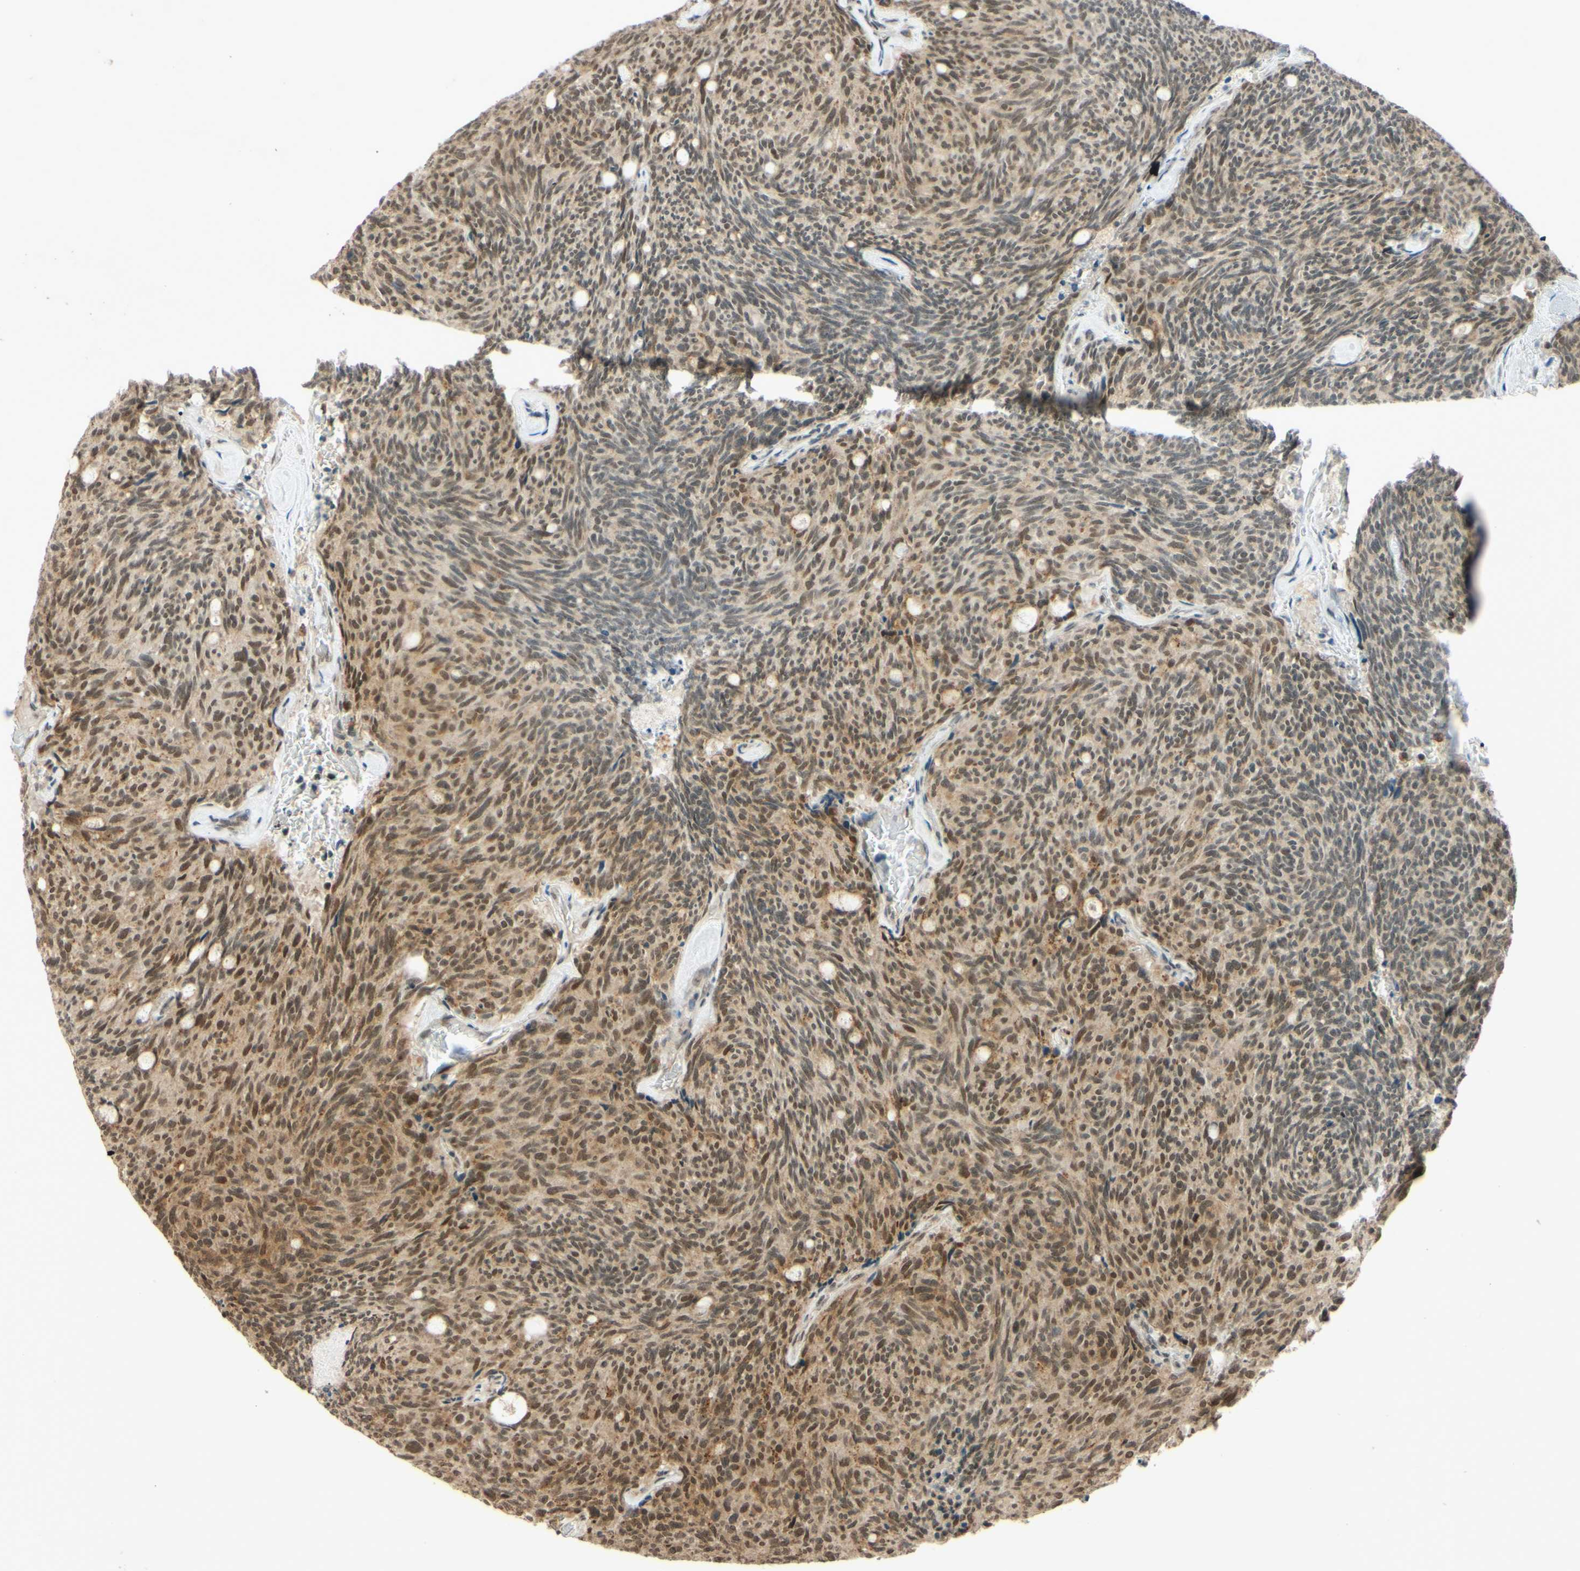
{"staining": {"intensity": "moderate", "quantity": ">75%", "location": "nuclear"}, "tissue": "carcinoid", "cell_type": "Tumor cells", "image_type": "cancer", "snomed": [{"axis": "morphology", "description": "Carcinoid, malignant, NOS"}, {"axis": "topography", "description": "Pancreas"}], "caption": "DAB immunohistochemical staining of human carcinoid (malignant) shows moderate nuclear protein expression in about >75% of tumor cells.", "gene": "SMARCB1", "patient": {"sex": "female", "age": 54}}